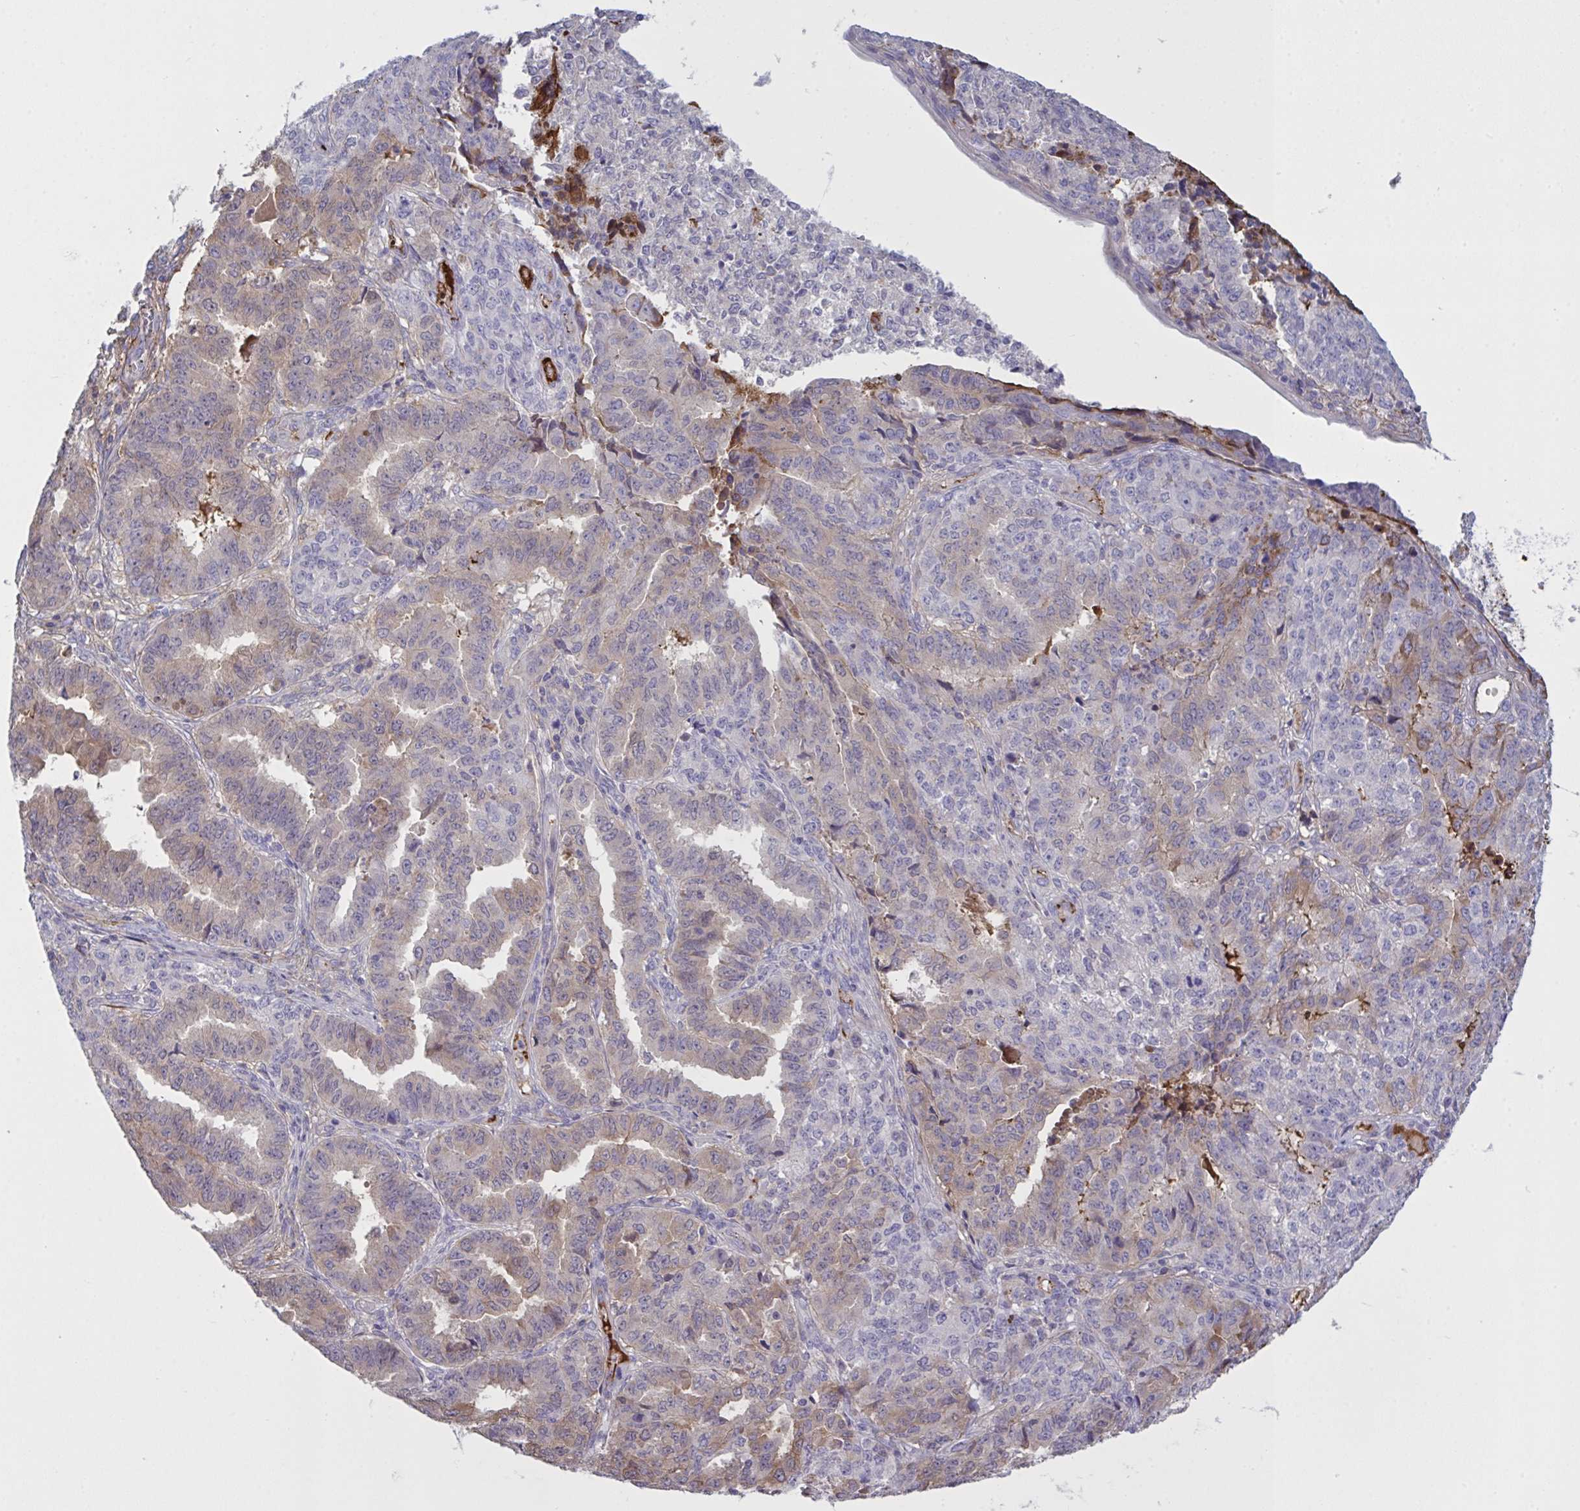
{"staining": {"intensity": "weak", "quantity": "<25%", "location": "cytoplasmic/membranous"}, "tissue": "endometrial cancer", "cell_type": "Tumor cells", "image_type": "cancer", "snomed": [{"axis": "morphology", "description": "Adenocarcinoma, NOS"}, {"axis": "topography", "description": "Endometrium"}], "caption": "Immunohistochemical staining of endometrial cancer (adenocarcinoma) exhibits no significant expression in tumor cells.", "gene": "IL1R1", "patient": {"sex": "female", "age": 50}}